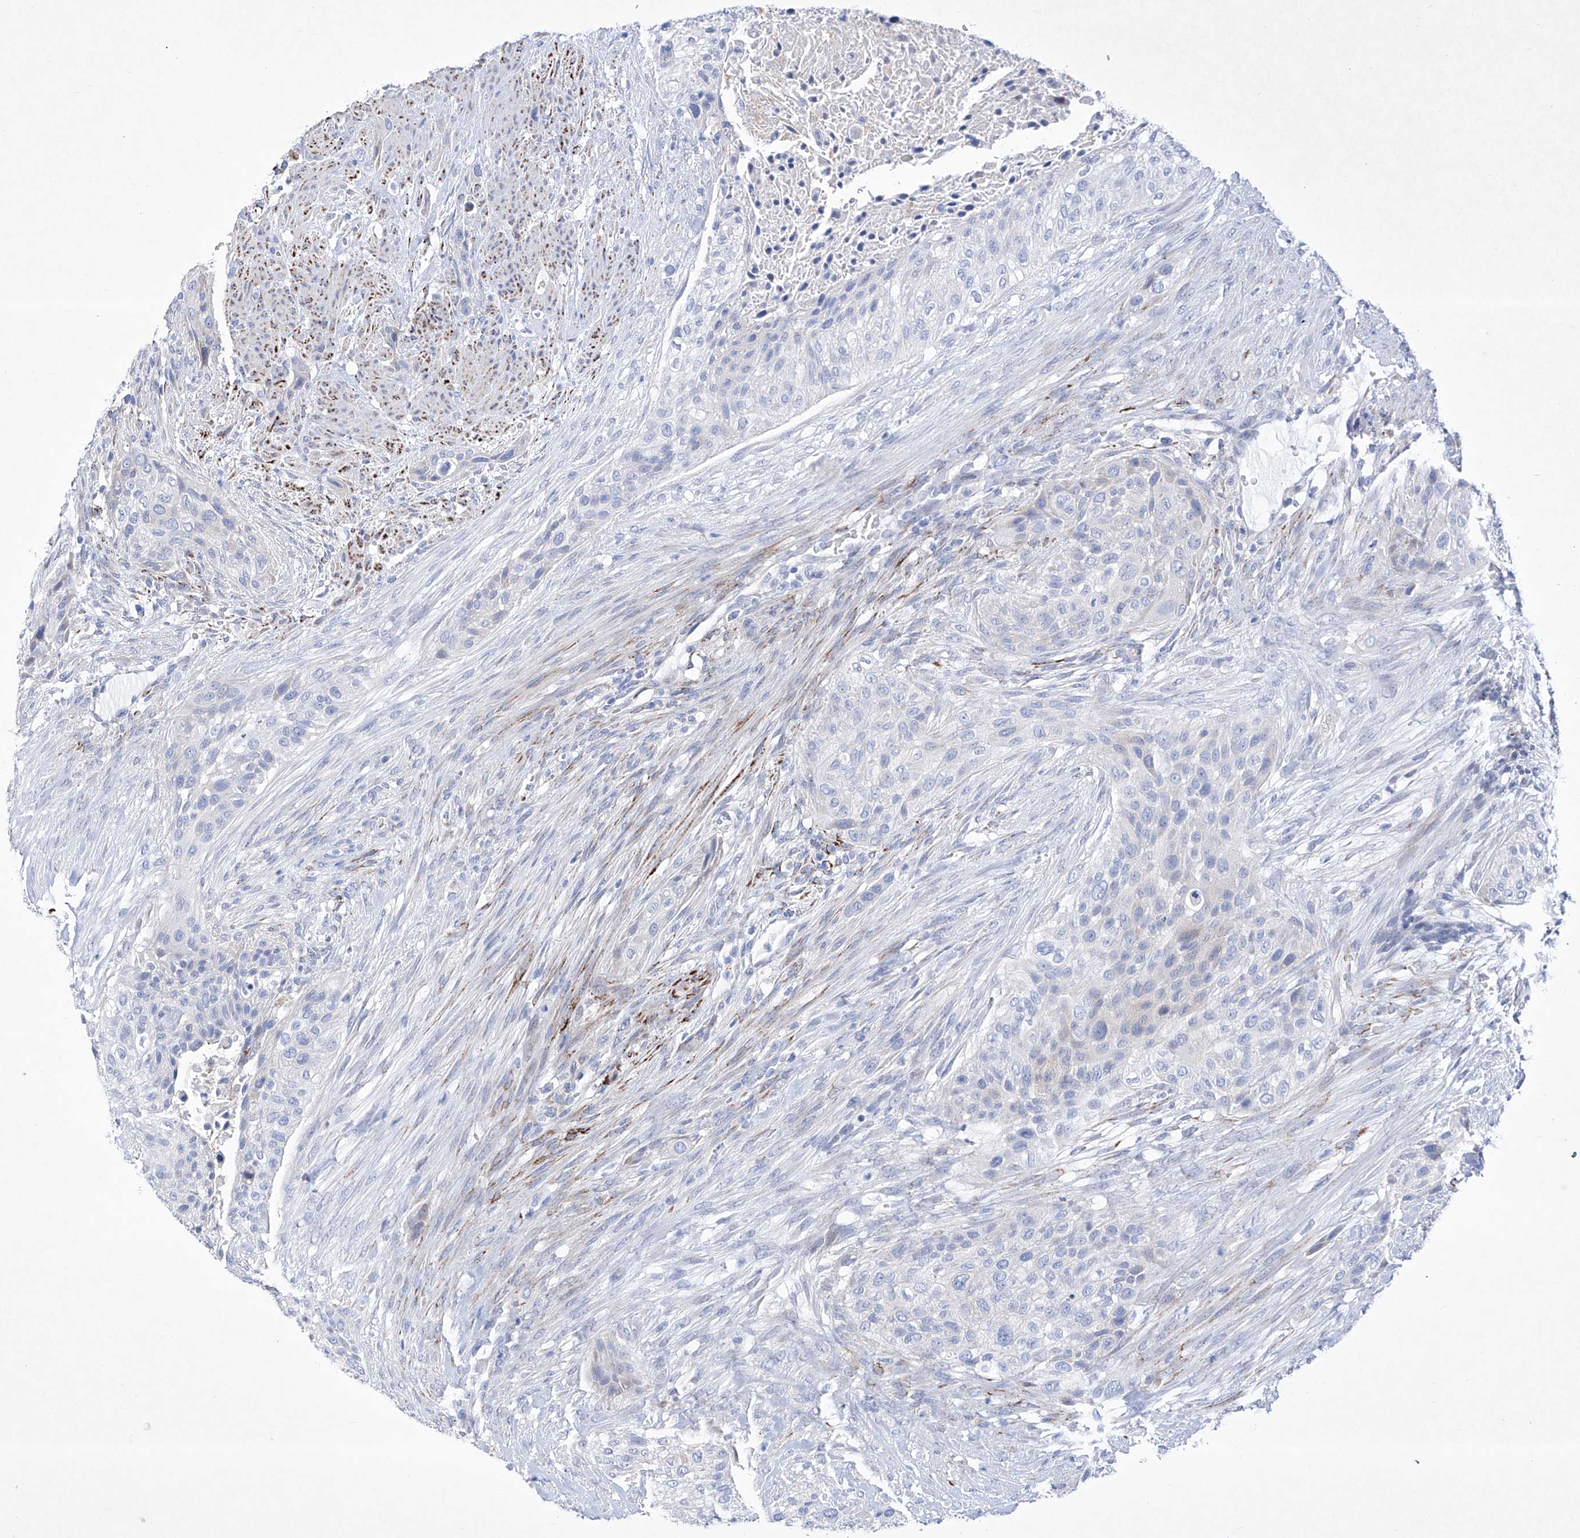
{"staining": {"intensity": "negative", "quantity": "none", "location": "none"}, "tissue": "urothelial cancer", "cell_type": "Tumor cells", "image_type": "cancer", "snomed": [{"axis": "morphology", "description": "Urothelial carcinoma, High grade"}, {"axis": "topography", "description": "Urinary bladder"}], "caption": "IHC image of neoplastic tissue: urothelial cancer stained with DAB shows no significant protein expression in tumor cells.", "gene": "C1orf87", "patient": {"sex": "male", "age": 35}}